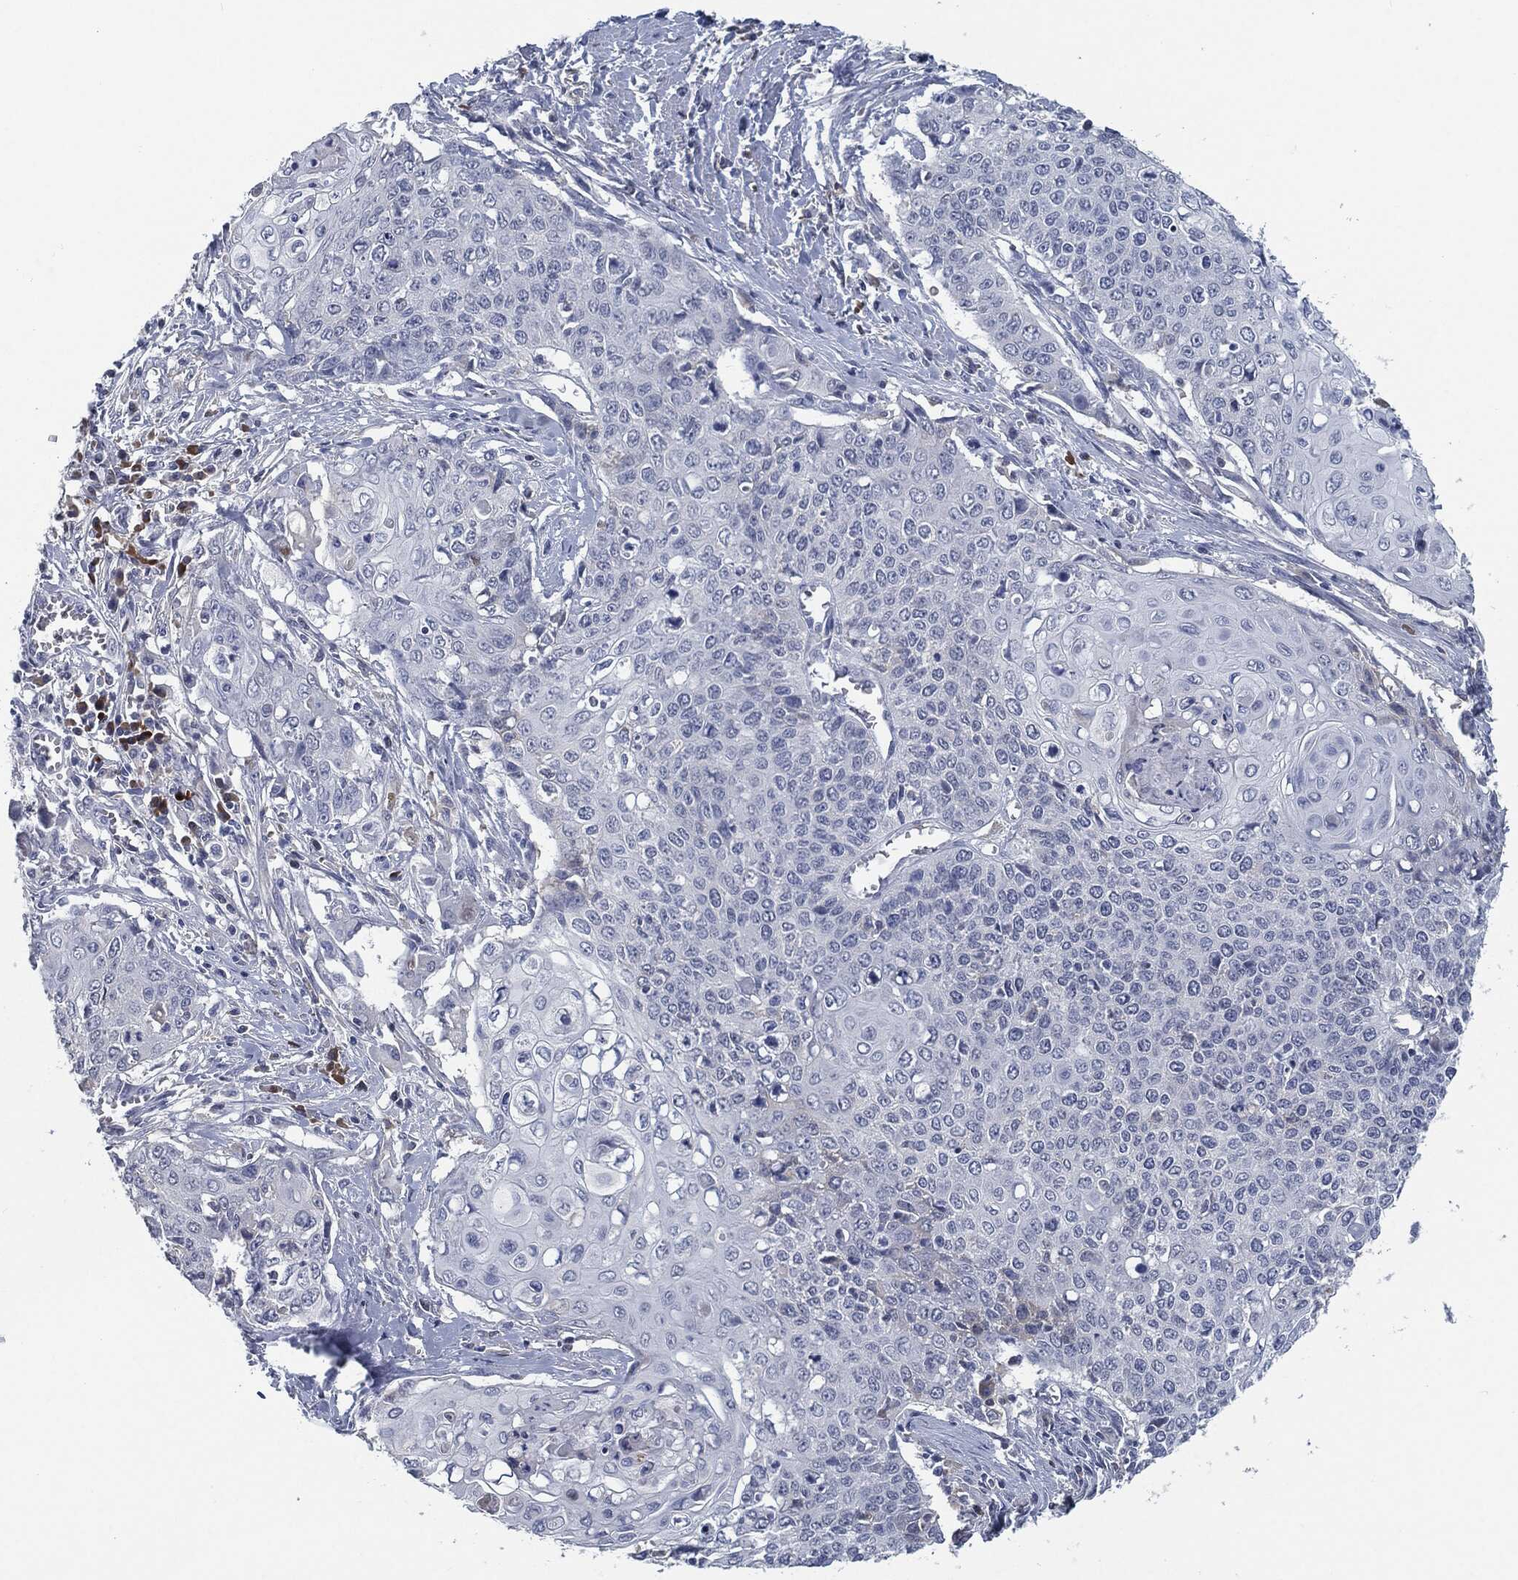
{"staining": {"intensity": "negative", "quantity": "none", "location": "none"}, "tissue": "cervical cancer", "cell_type": "Tumor cells", "image_type": "cancer", "snomed": [{"axis": "morphology", "description": "Squamous cell carcinoma, NOS"}, {"axis": "topography", "description": "Cervix"}], "caption": "Human cervical cancer stained for a protein using IHC demonstrates no expression in tumor cells.", "gene": "MST1", "patient": {"sex": "female", "age": 39}}